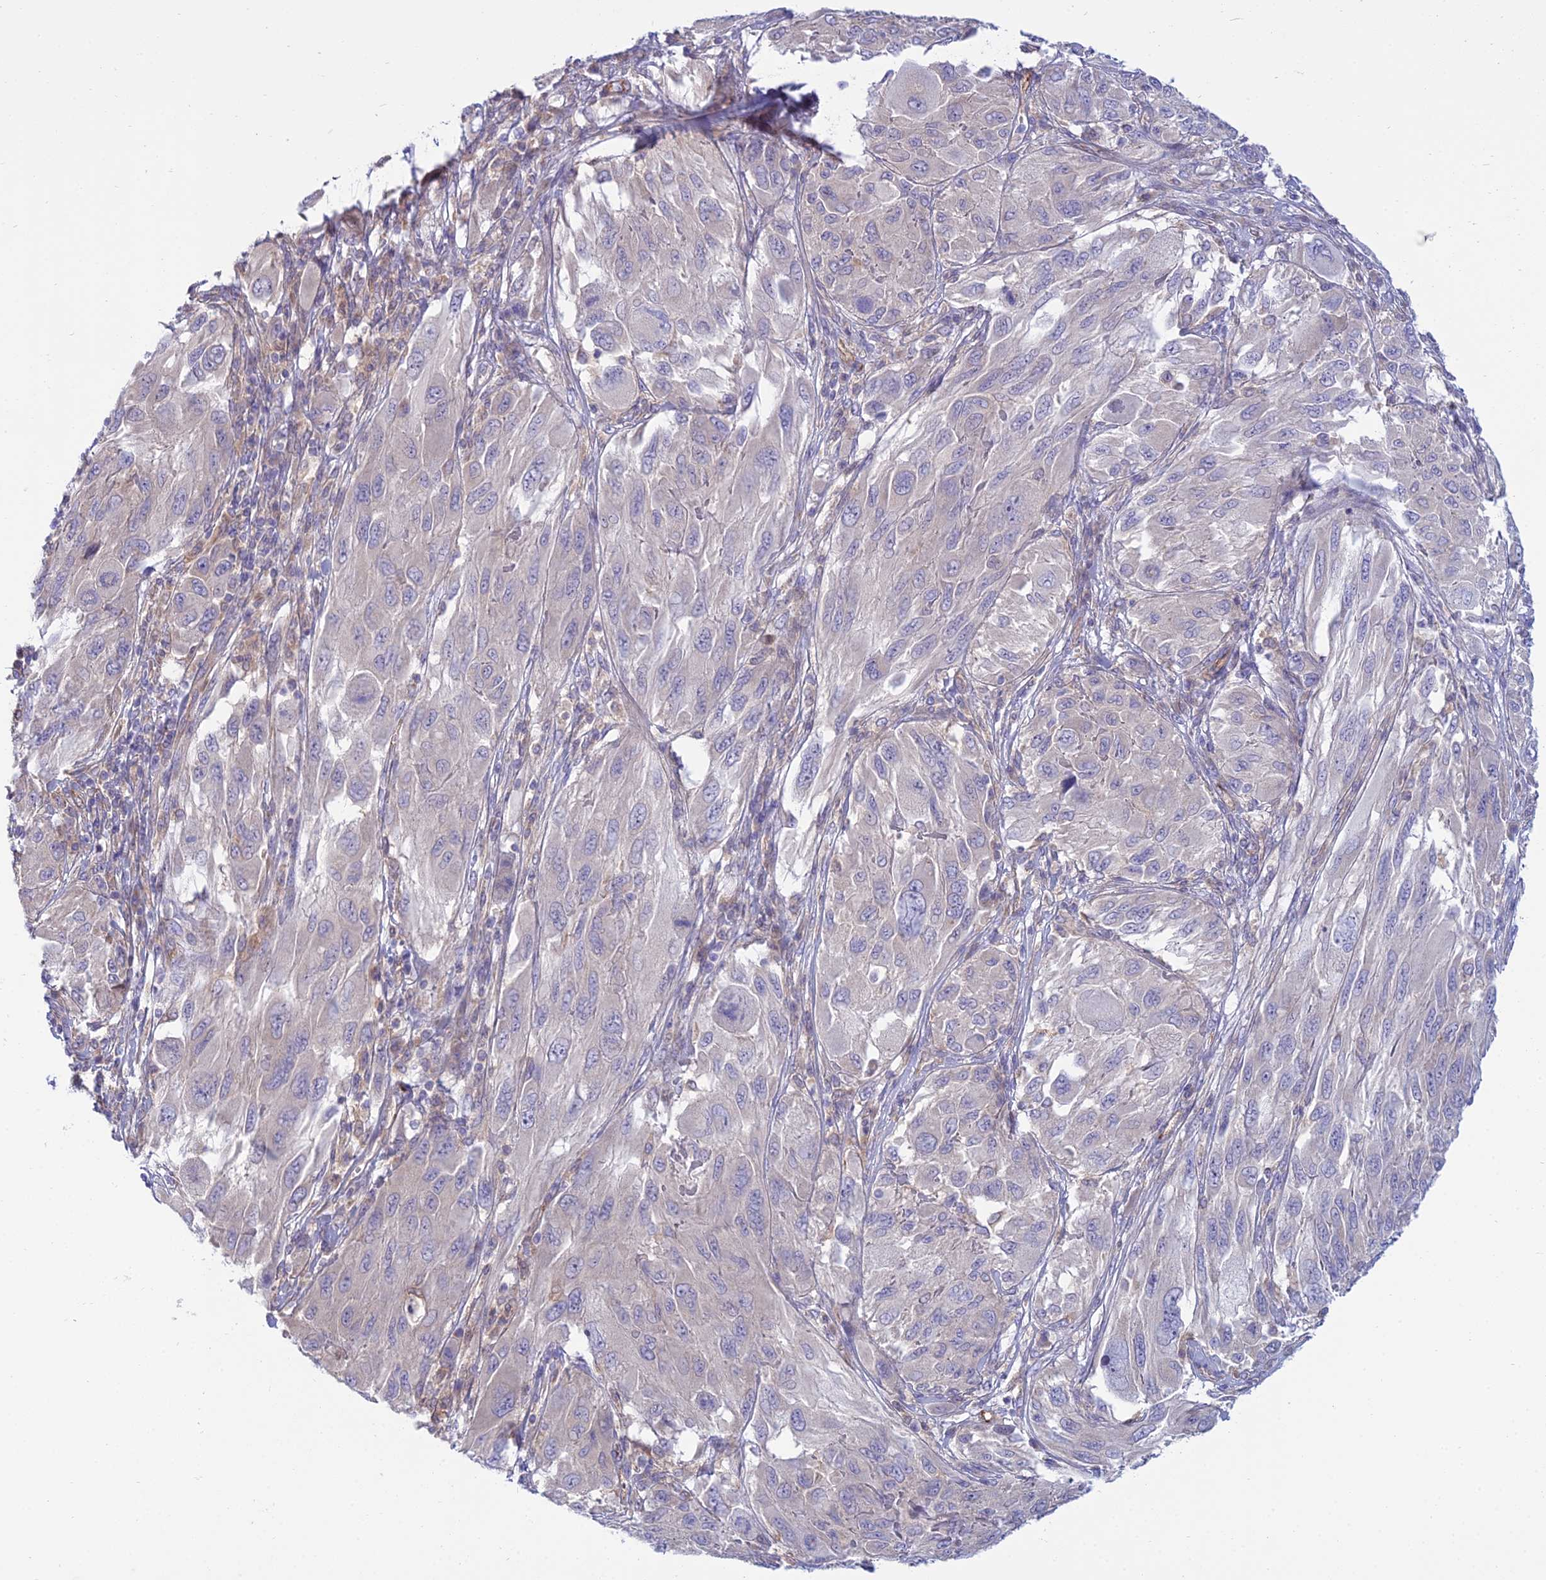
{"staining": {"intensity": "negative", "quantity": "none", "location": "none"}, "tissue": "melanoma", "cell_type": "Tumor cells", "image_type": "cancer", "snomed": [{"axis": "morphology", "description": "Malignant melanoma, NOS"}, {"axis": "topography", "description": "Skin"}], "caption": "Melanoma stained for a protein using immunohistochemistry reveals no staining tumor cells.", "gene": "DUS2", "patient": {"sex": "female", "age": 91}}